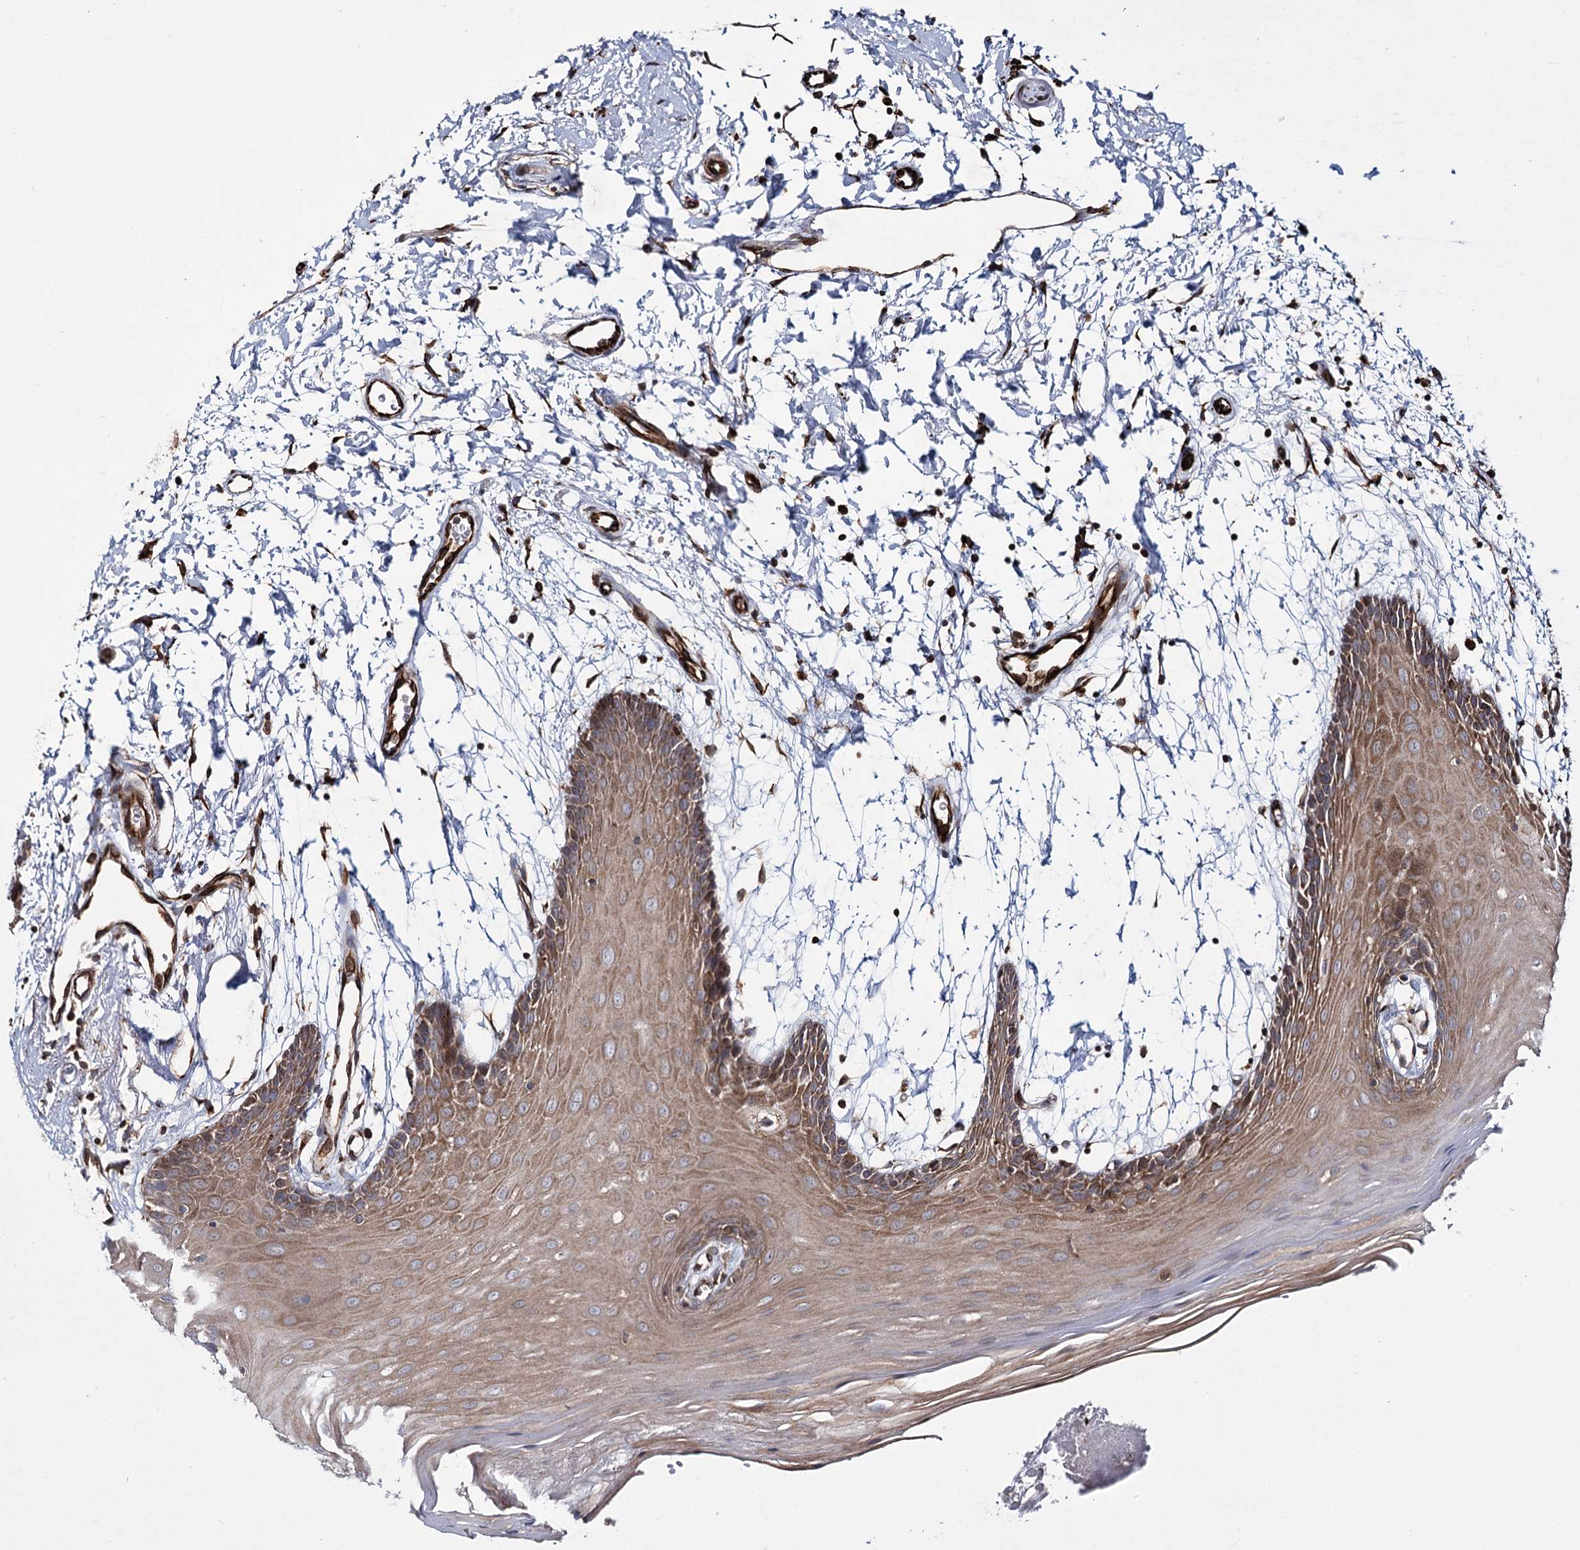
{"staining": {"intensity": "moderate", "quantity": ">75%", "location": "cytoplasmic/membranous"}, "tissue": "oral mucosa", "cell_type": "Squamous epithelial cells", "image_type": "normal", "snomed": [{"axis": "morphology", "description": "Normal tissue, NOS"}, {"axis": "topography", "description": "Skeletal muscle"}, {"axis": "topography", "description": "Oral tissue"}, {"axis": "topography", "description": "Salivary gland"}, {"axis": "topography", "description": "Peripheral nerve tissue"}], "caption": "Protein expression analysis of benign oral mucosa exhibits moderate cytoplasmic/membranous staining in approximately >75% of squamous epithelial cells.", "gene": "HECTD2", "patient": {"sex": "male", "age": 54}}